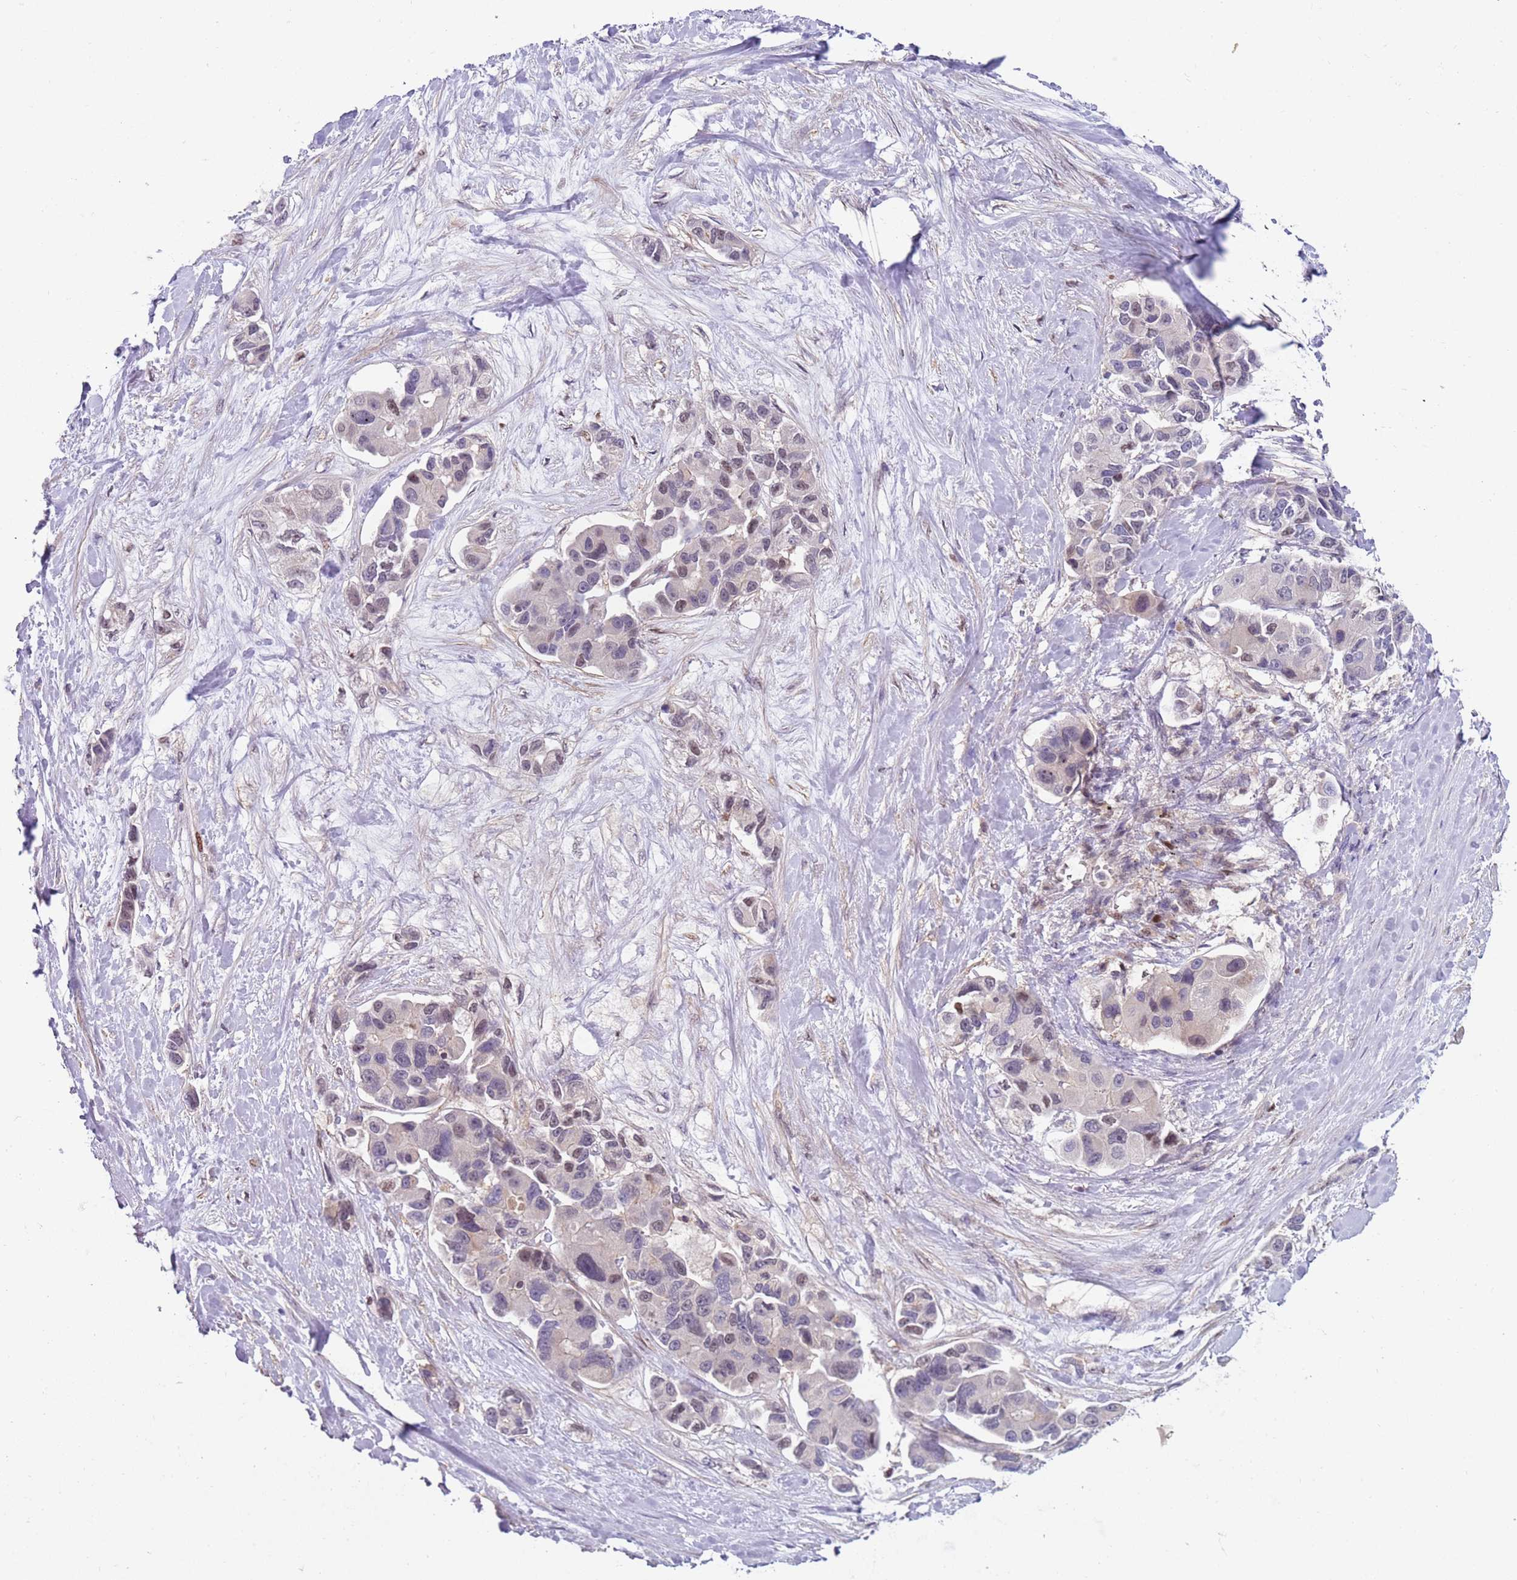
{"staining": {"intensity": "negative", "quantity": "none", "location": "none"}, "tissue": "lung cancer", "cell_type": "Tumor cells", "image_type": "cancer", "snomed": [{"axis": "morphology", "description": "Adenocarcinoma, NOS"}, {"axis": "topography", "description": "Lung"}], "caption": "The histopathology image reveals no staining of tumor cells in adenocarcinoma (lung).", "gene": "RMND5B", "patient": {"sex": "female", "age": 54}}